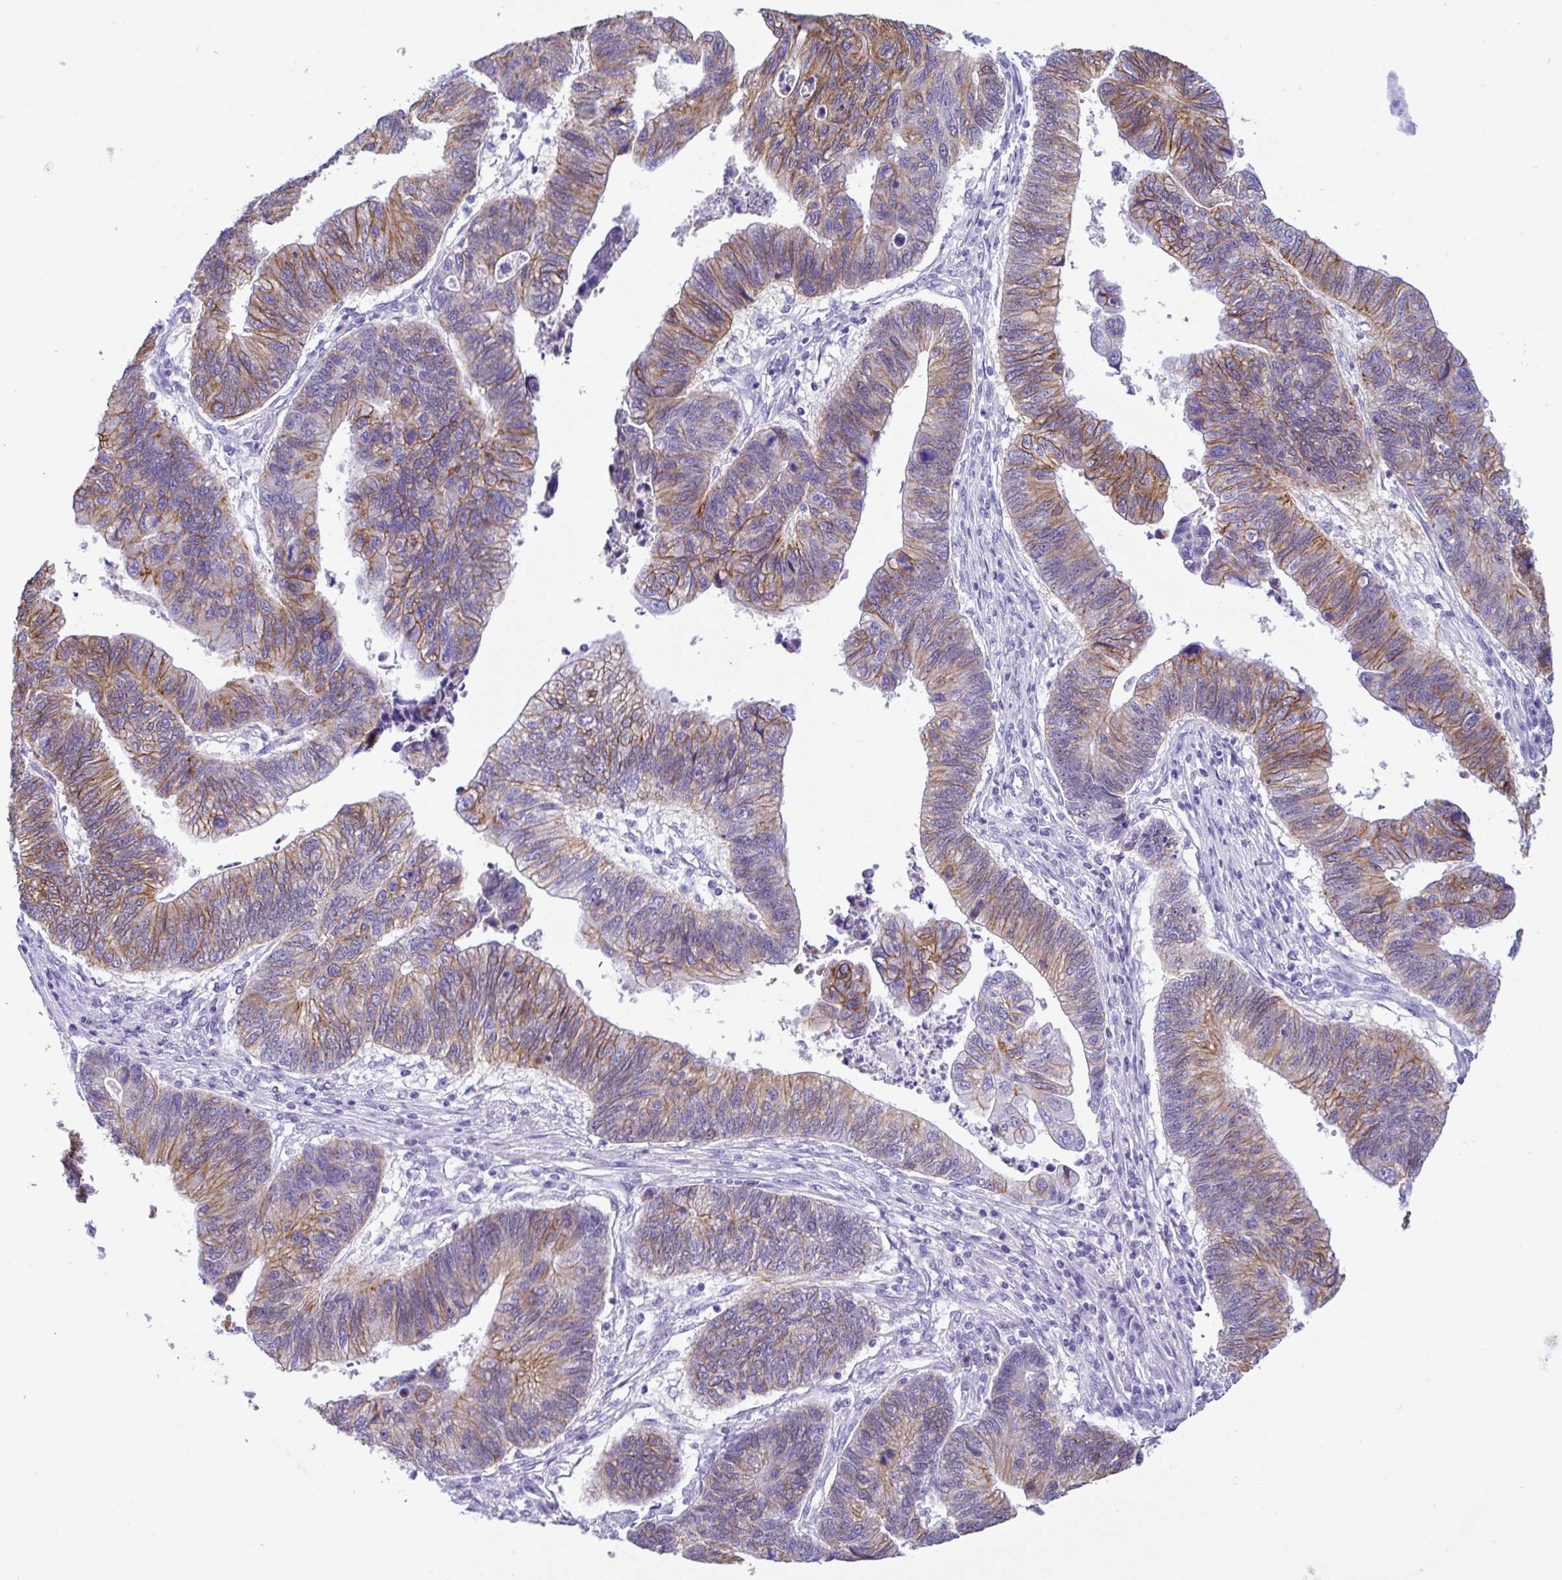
{"staining": {"intensity": "moderate", "quantity": "25%-75%", "location": "cytoplasmic/membranous"}, "tissue": "stomach cancer", "cell_type": "Tumor cells", "image_type": "cancer", "snomed": [{"axis": "morphology", "description": "Adenocarcinoma, NOS"}, {"axis": "topography", "description": "Stomach"}], "caption": "Stomach cancer stained with a protein marker demonstrates moderate staining in tumor cells.", "gene": "RRM2", "patient": {"sex": "male", "age": 59}}